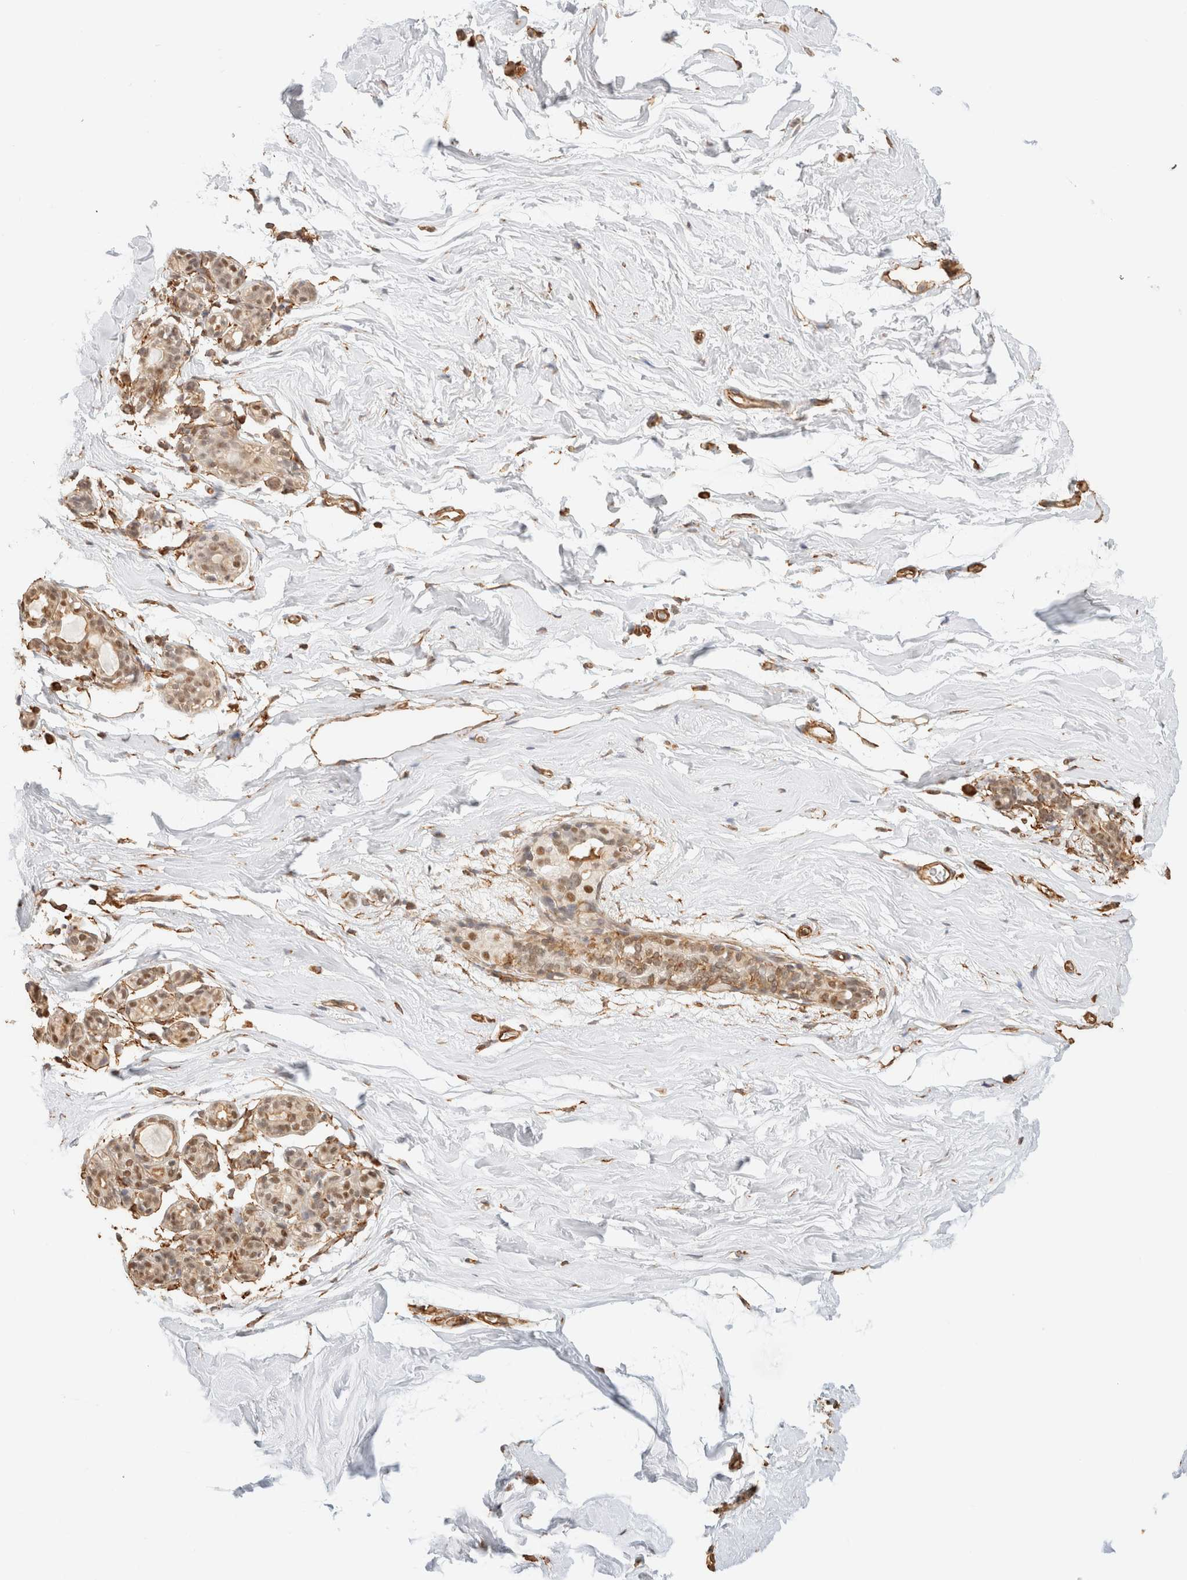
{"staining": {"intensity": "moderate", "quantity": ">75%", "location": "cytoplasmic/membranous"}, "tissue": "breast", "cell_type": "Adipocytes", "image_type": "normal", "snomed": [{"axis": "morphology", "description": "Normal tissue, NOS"}, {"axis": "topography", "description": "Breast"}], "caption": "Breast stained with DAB IHC shows medium levels of moderate cytoplasmic/membranous expression in about >75% of adipocytes.", "gene": "ARID5A", "patient": {"sex": "female", "age": 62}}